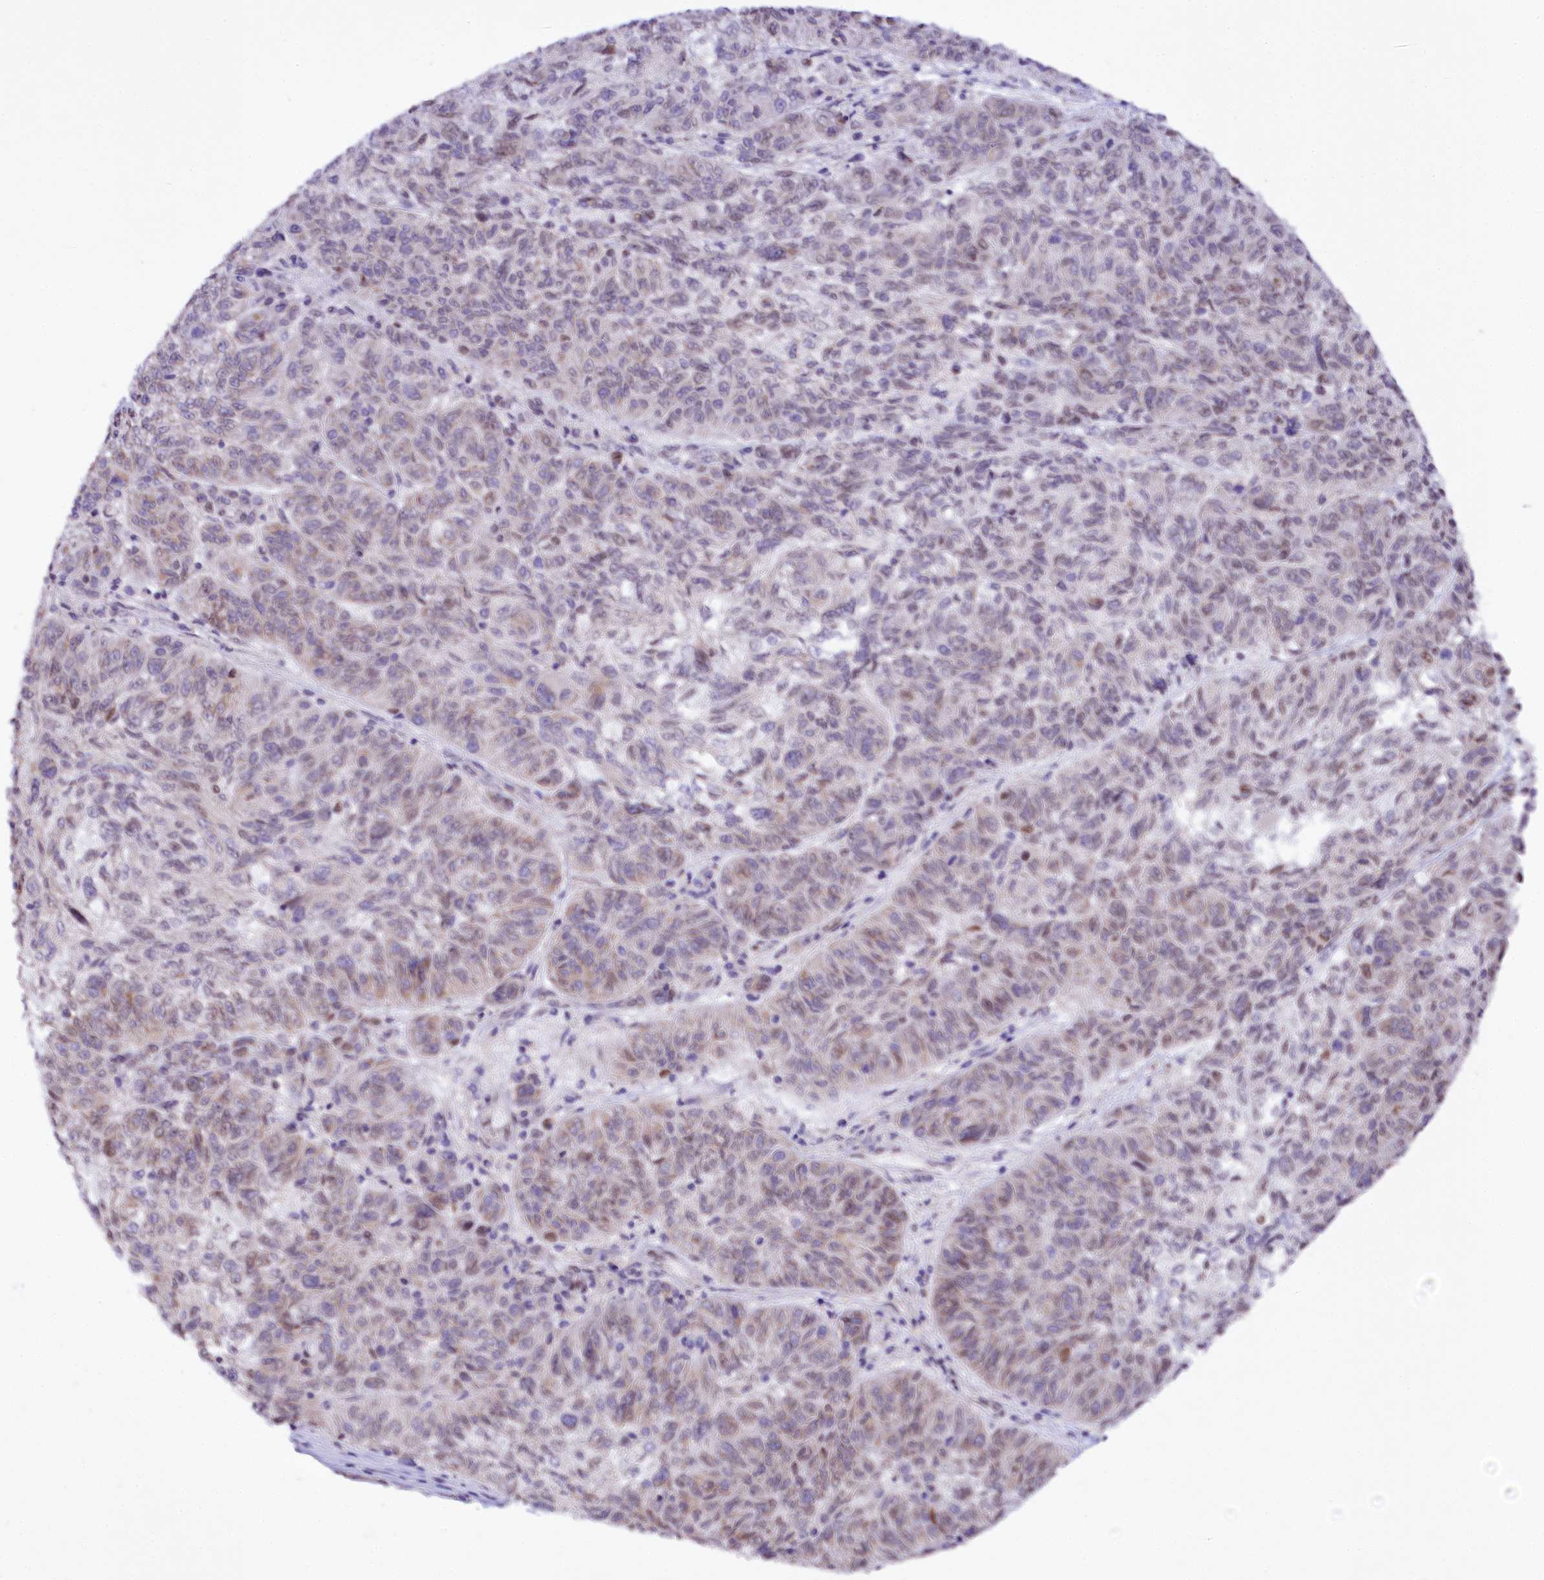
{"staining": {"intensity": "weak", "quantity": "<25%", "location": "nuclear"}, "tissue": "melanoma", "cell_type": "Tumor cells", "image_type": "cancer", "snomed": [{"axis": "morphology", "description": "Malignant melanoma, NOS"}, {"axis": "topography", "description": "Skin"}], "caption": "IHC micrograph of human melanoma stained for a protein (brown), which demonstrates no staining in tumor cells. (Brightfield microscopy of DAB immunohistochemistry at high magnification).", "gene": "ZNF226", "patient": {"sex": "male", "age": 53}}